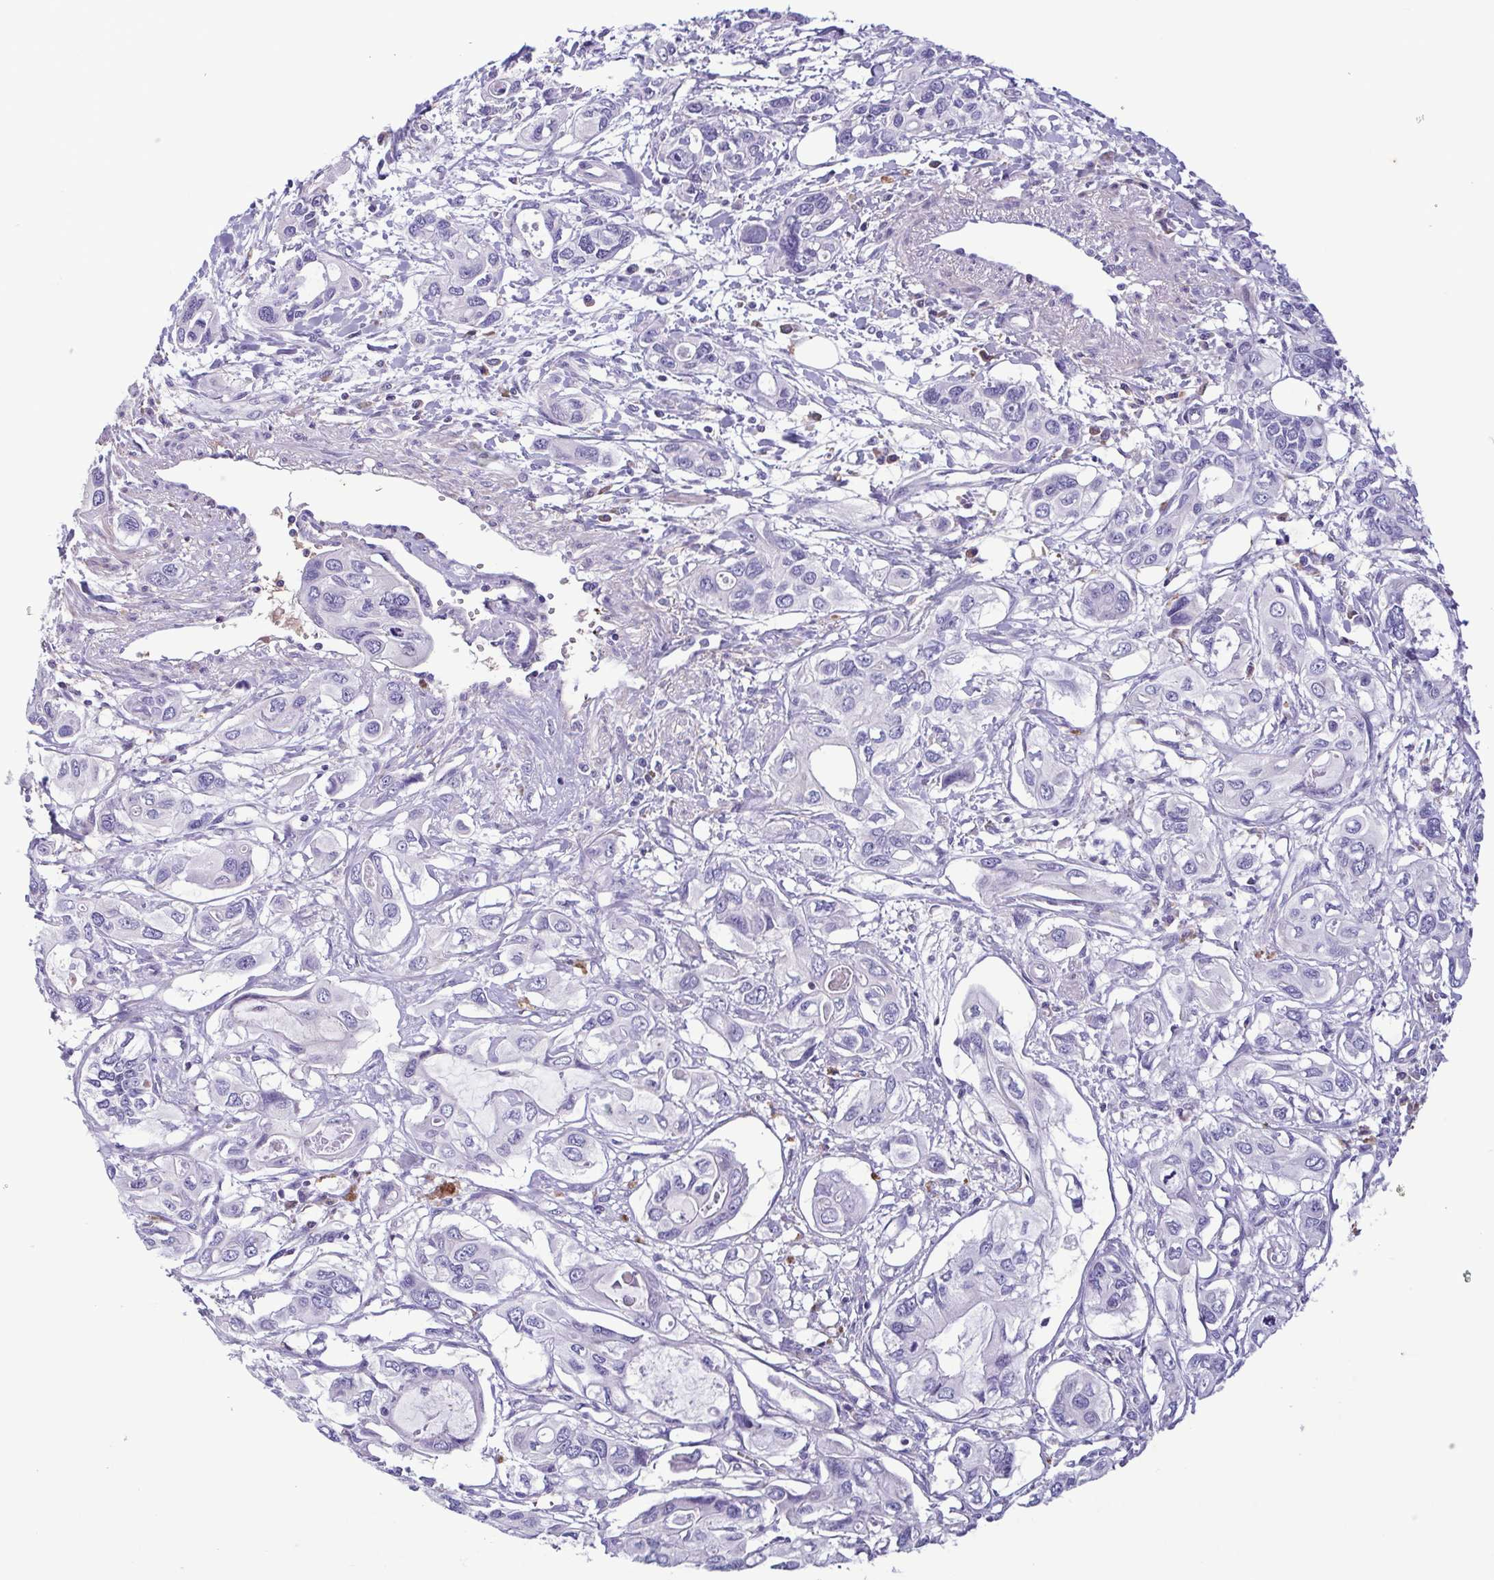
{"staining": {"intensity": "negative", "quantity": "none", "location": "none"}, "tissue": "pancreatic cancer", "cell_type": "Tumor cells", "image_type": "cancer", "snomed": [{"axis": "morphology", "description": "Adenocarcinoma, NOS"}, {"axis": "topography", "description": "Pancreas"}], "caption": "This is an immunohistochemistry (IHC) histopathology image of pancreatic adenocarcinoma. There is no staining in tumor cells.", "gene": "F13B", "patient": {"sex": "male", "age": 60}}